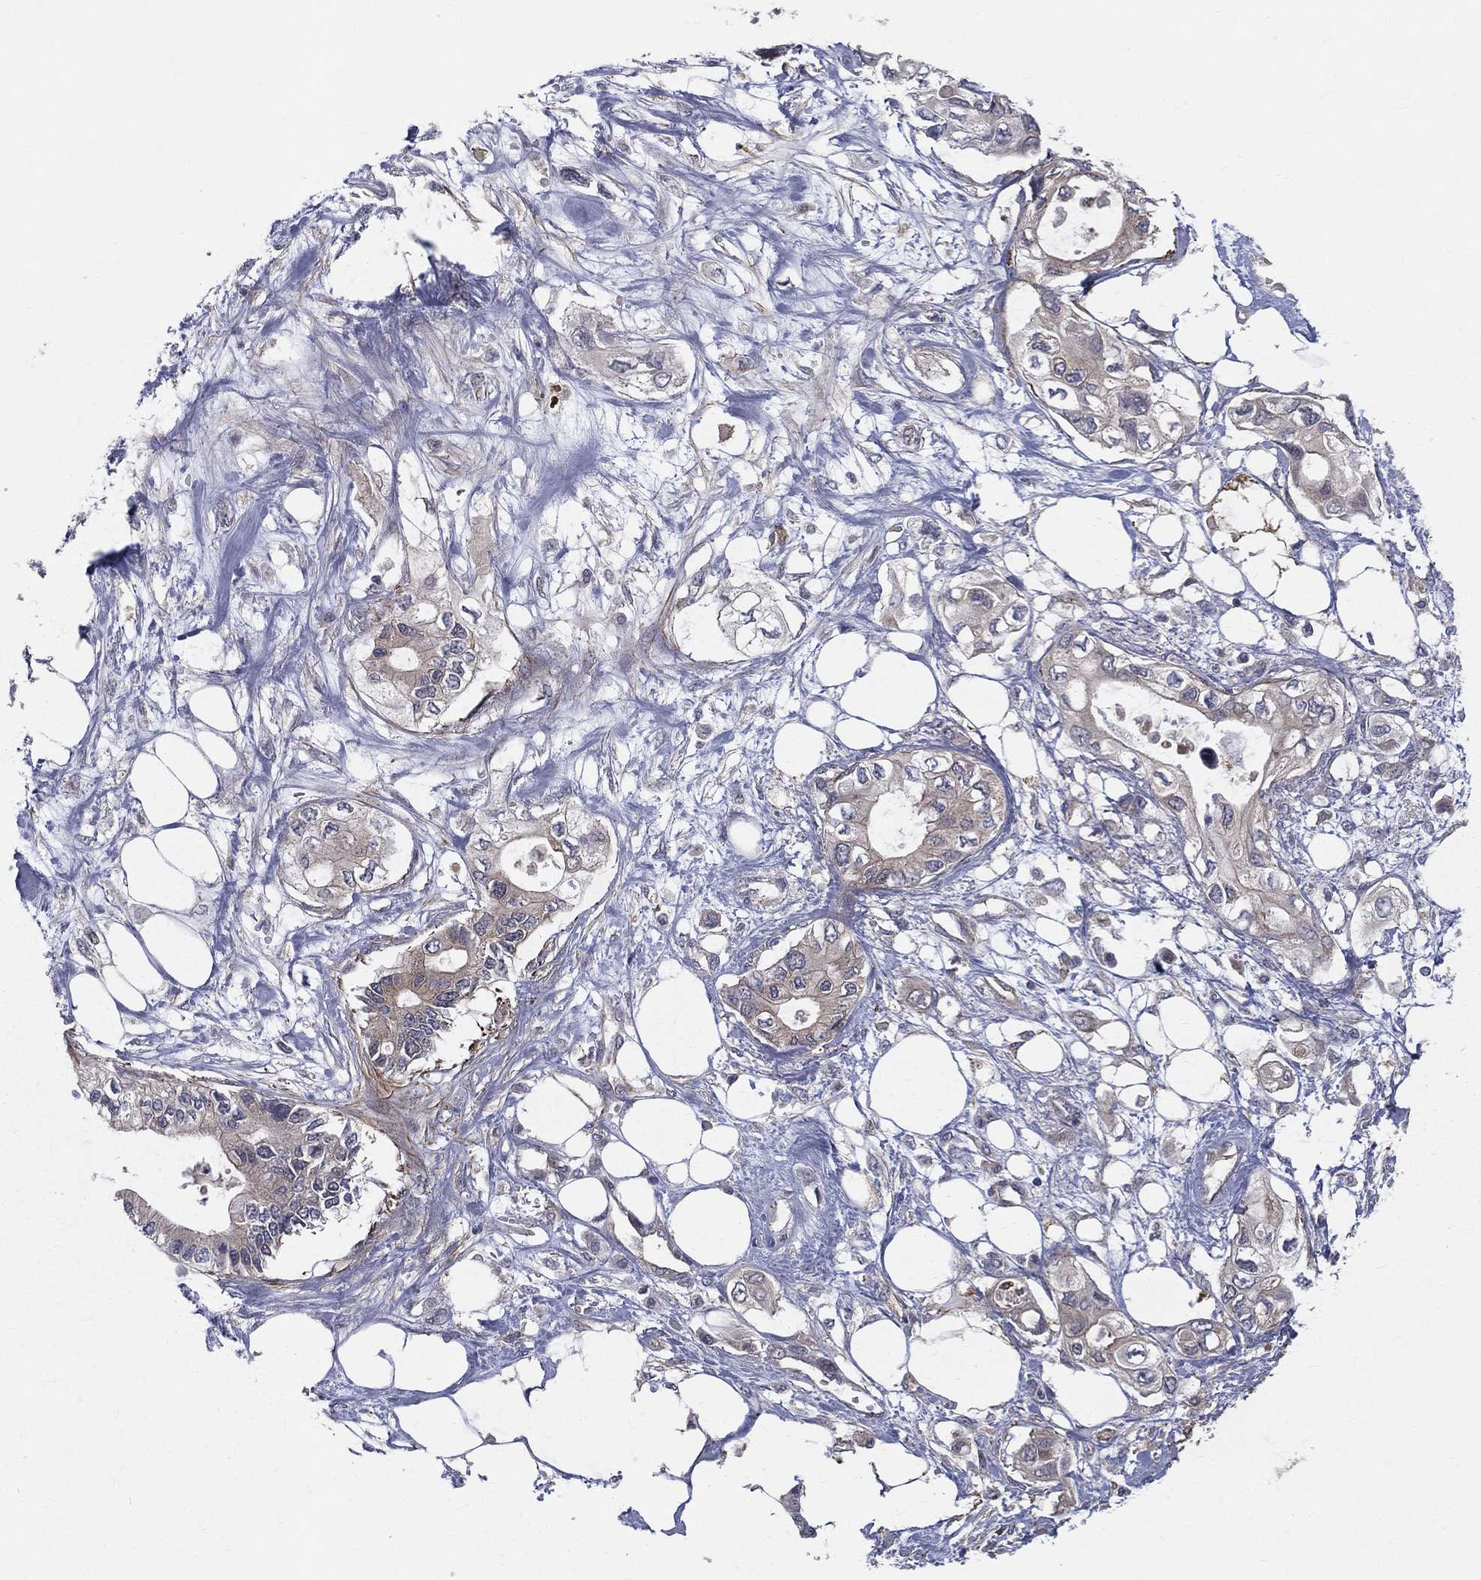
{"staining": {"intensity": "moderate", "quantity": "<25%", "location": "cytoplasmic/membranous"}, "tissue": "pancreatic cancer", "cell_type": "Tumor cells", "image_type": "cancer", "snomed": [{"axis": "morphology", "description": "Adenocarcinoma, NOS"}, {"axis": "topography", "description": "Pancreas"}], "caption": "Moderate cytoplasmic/membranous protein staining is identified in about <25% of tumor cells in adenocarcinoma (pancreatic).", "gene": "POMZP3", "patient": {"sex": "female", "age": 63}}